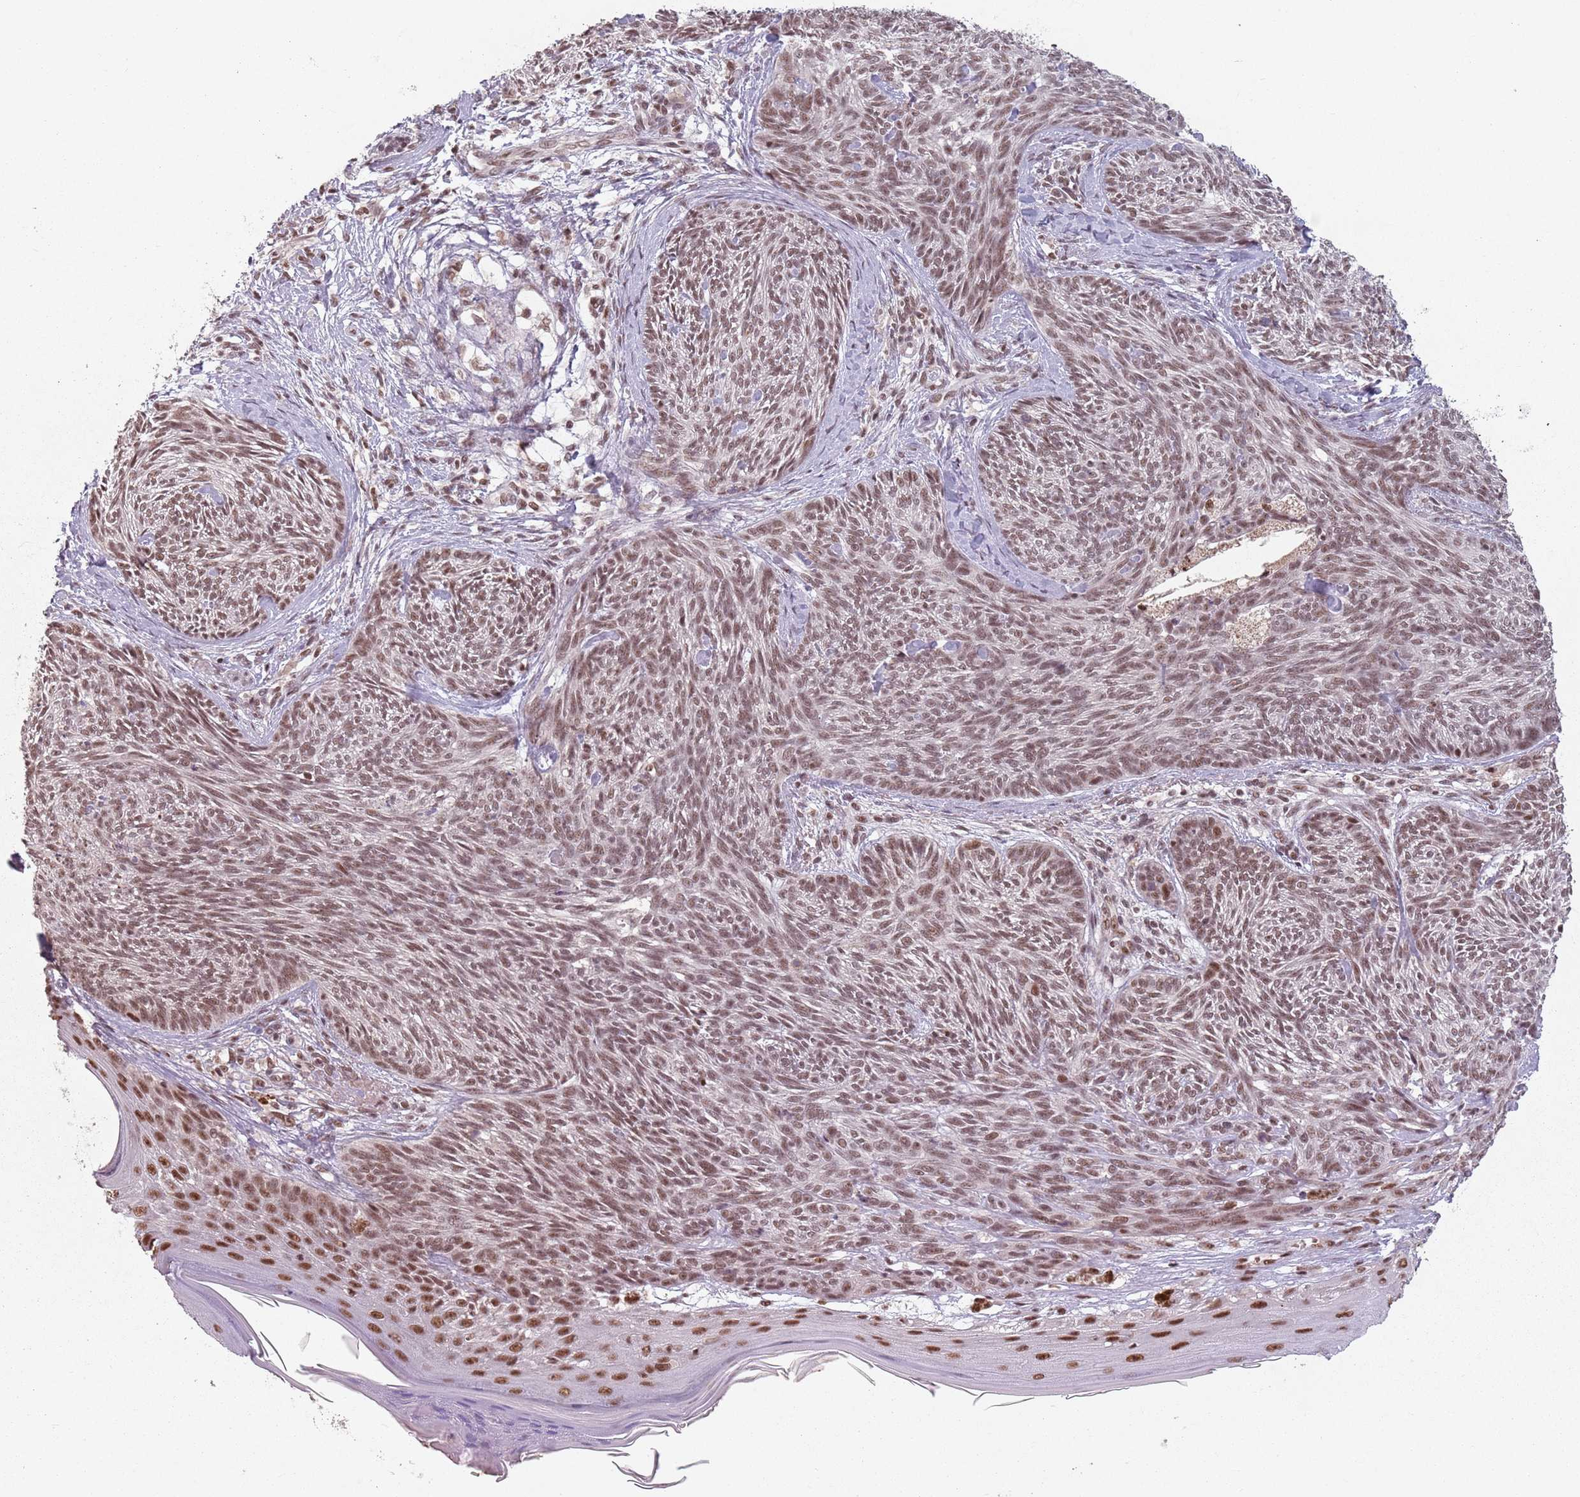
{"staining": {"intensity": "moderate", "quantity": ">75%", "location": "nuclear"}, "tissue": "skin cancer", "cell_type": "Tumor cells", "image_type": "cancer", "snomed": [{"axis": "morphology", "description": "Basal cell carcinoma"}, {"axis": "topography", "description": "Skin"}], "caption": "Protein staining by immunohistochemistry reveals moderate nuclear staining in about >75% of tumor cells in skin cancer. The protein is shown in brown color, while the nuclei are stained blue.", "gene": "NCBP1", "patient": {"sex": "male", "age": 73}}